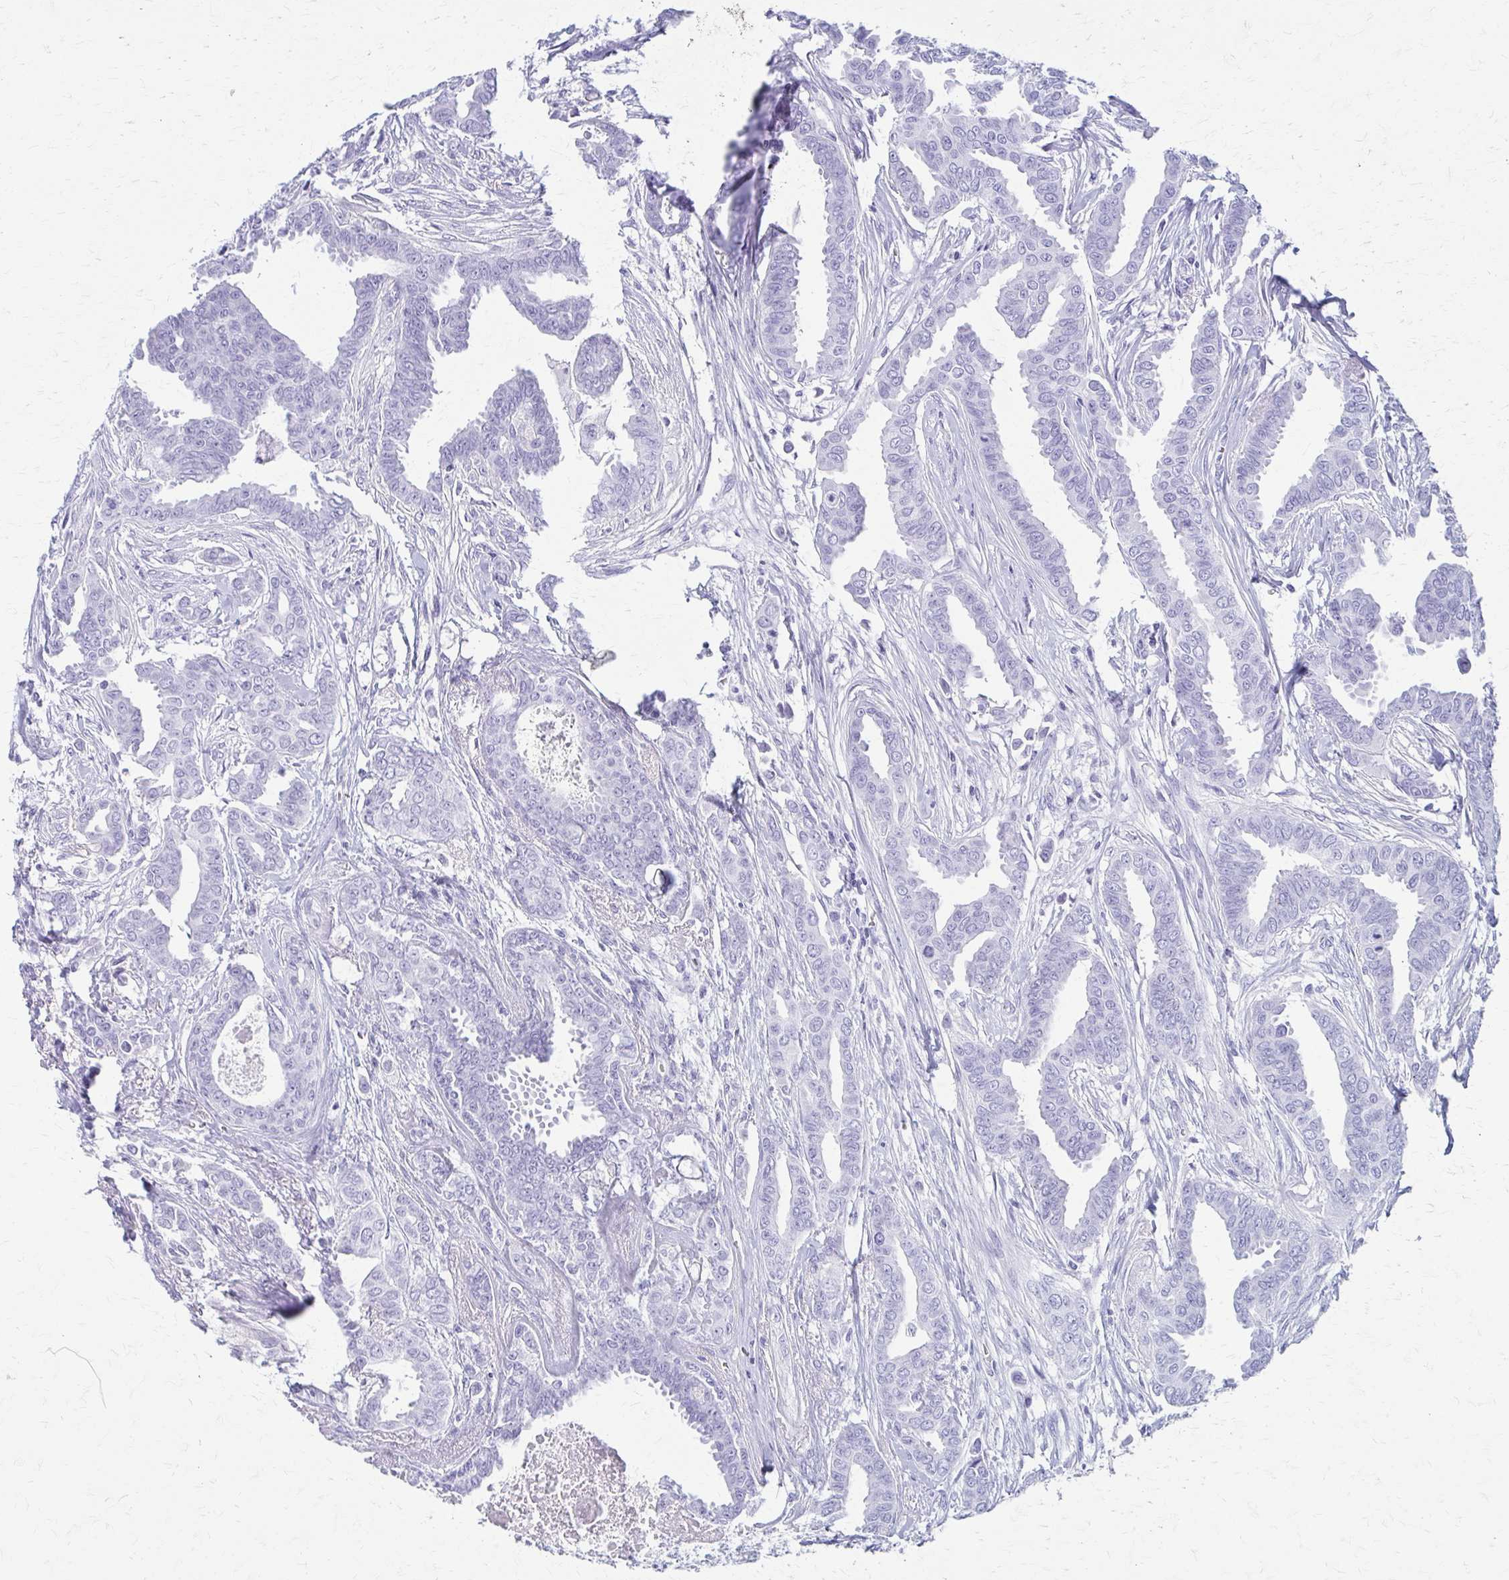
{"staining": {"intensity": "negative", "quantity": "none", "location": "none"}, "tissue": "breast cancer", "cell_type": "Tumor cells", "image_type": "cancer", "snomed": [{"axis": "morphology", "description": "Duct carcinoma"}, {"axis": "topography", "description": "Breast"}], "caption": "Immunohistochemical staining of human breast cancer shows no significant staining in tumor cells.", "gene": "CELF5", "patient": {"sex": "female", "age": 45}}